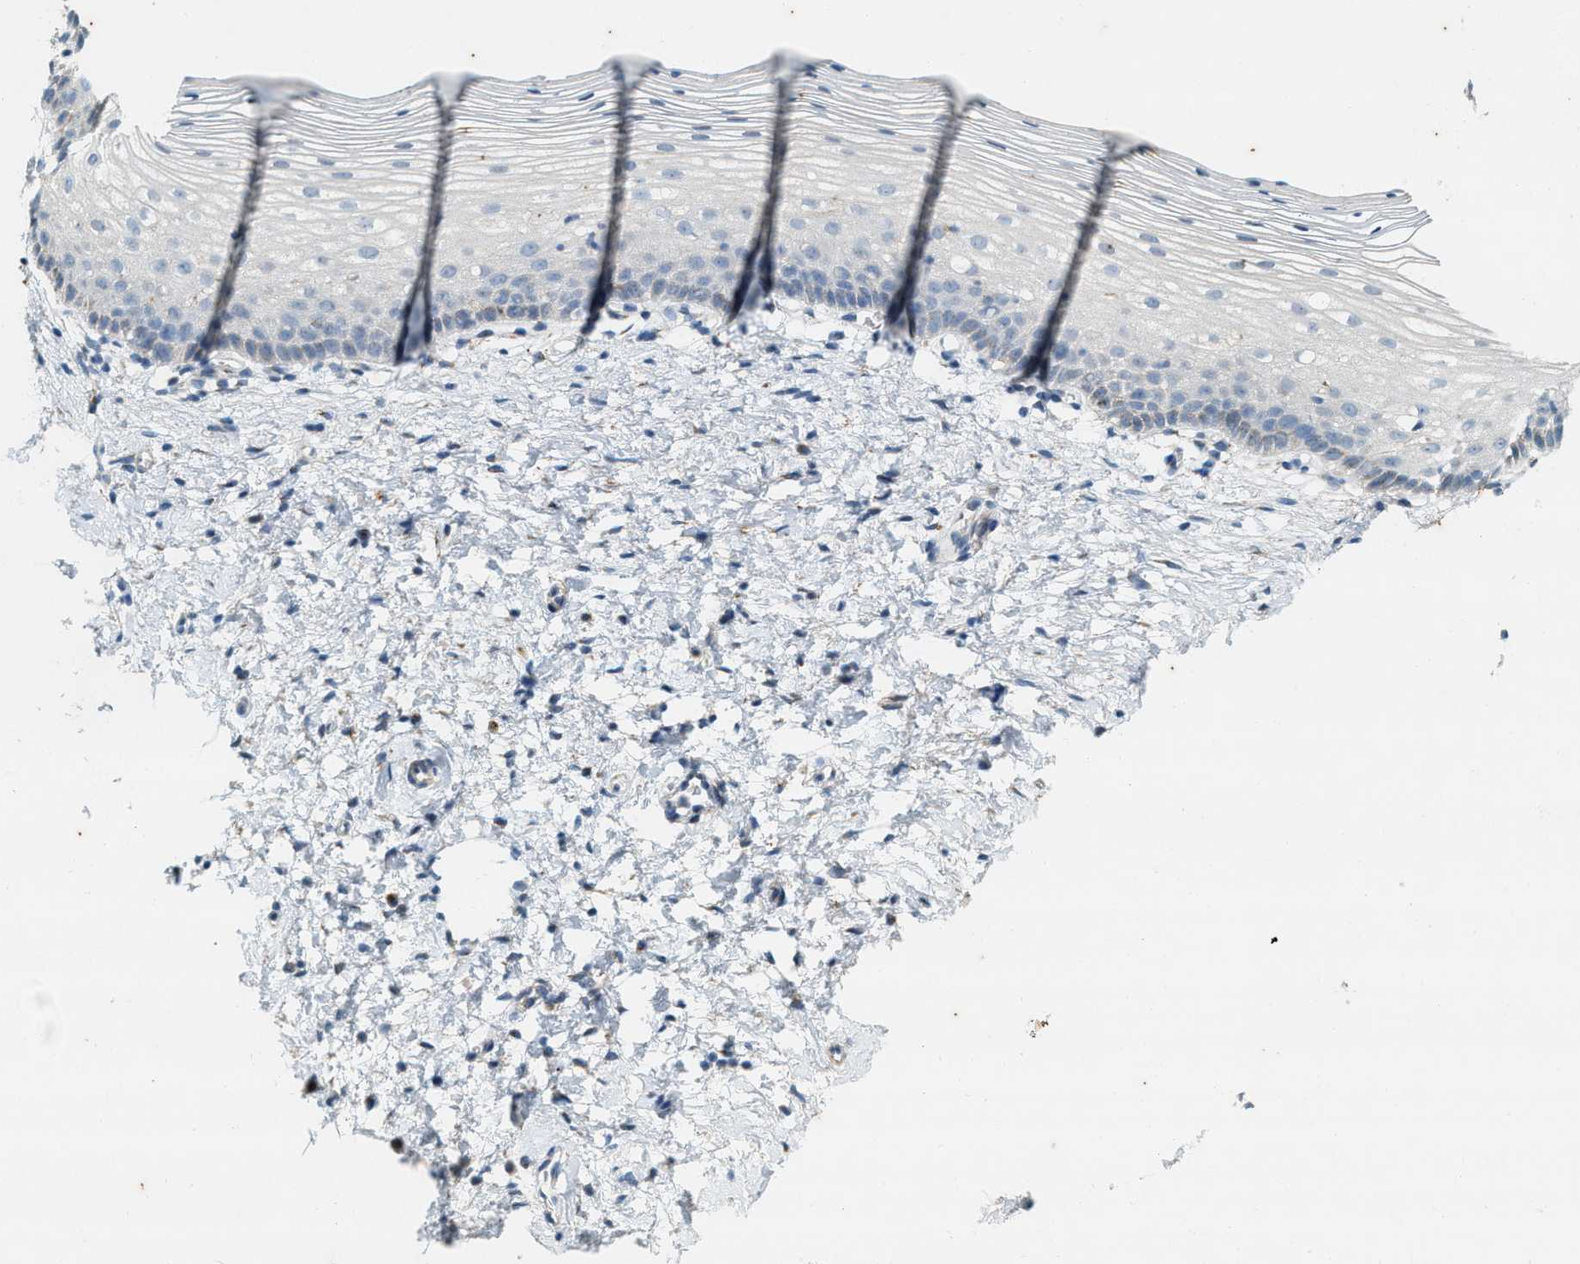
{"staining": {"intensity": "weak", "quantity": ">75%", "location": "cytoplasmic/membranous"}, "tissue": "cervix", "cell_type": "Glandular cells", "image_type": "normal", "snomed": [{"axis": "morphology", "description": "Normal tissue, NOS"}, {"axis": "topography", "description": "Cervix"}], "caption": "Immunohistochemistry (DAB (3,3'-diaminobenzidine)) staining of unremarkable human cervix shows weak cytoplasmic/membranous protein positivity in about >75% of glandular cells. (DAB IHC with brightfield microscopy, high magnification).", "gene": "CHPF2", "patient": {"sex": "female", "age": 72}}